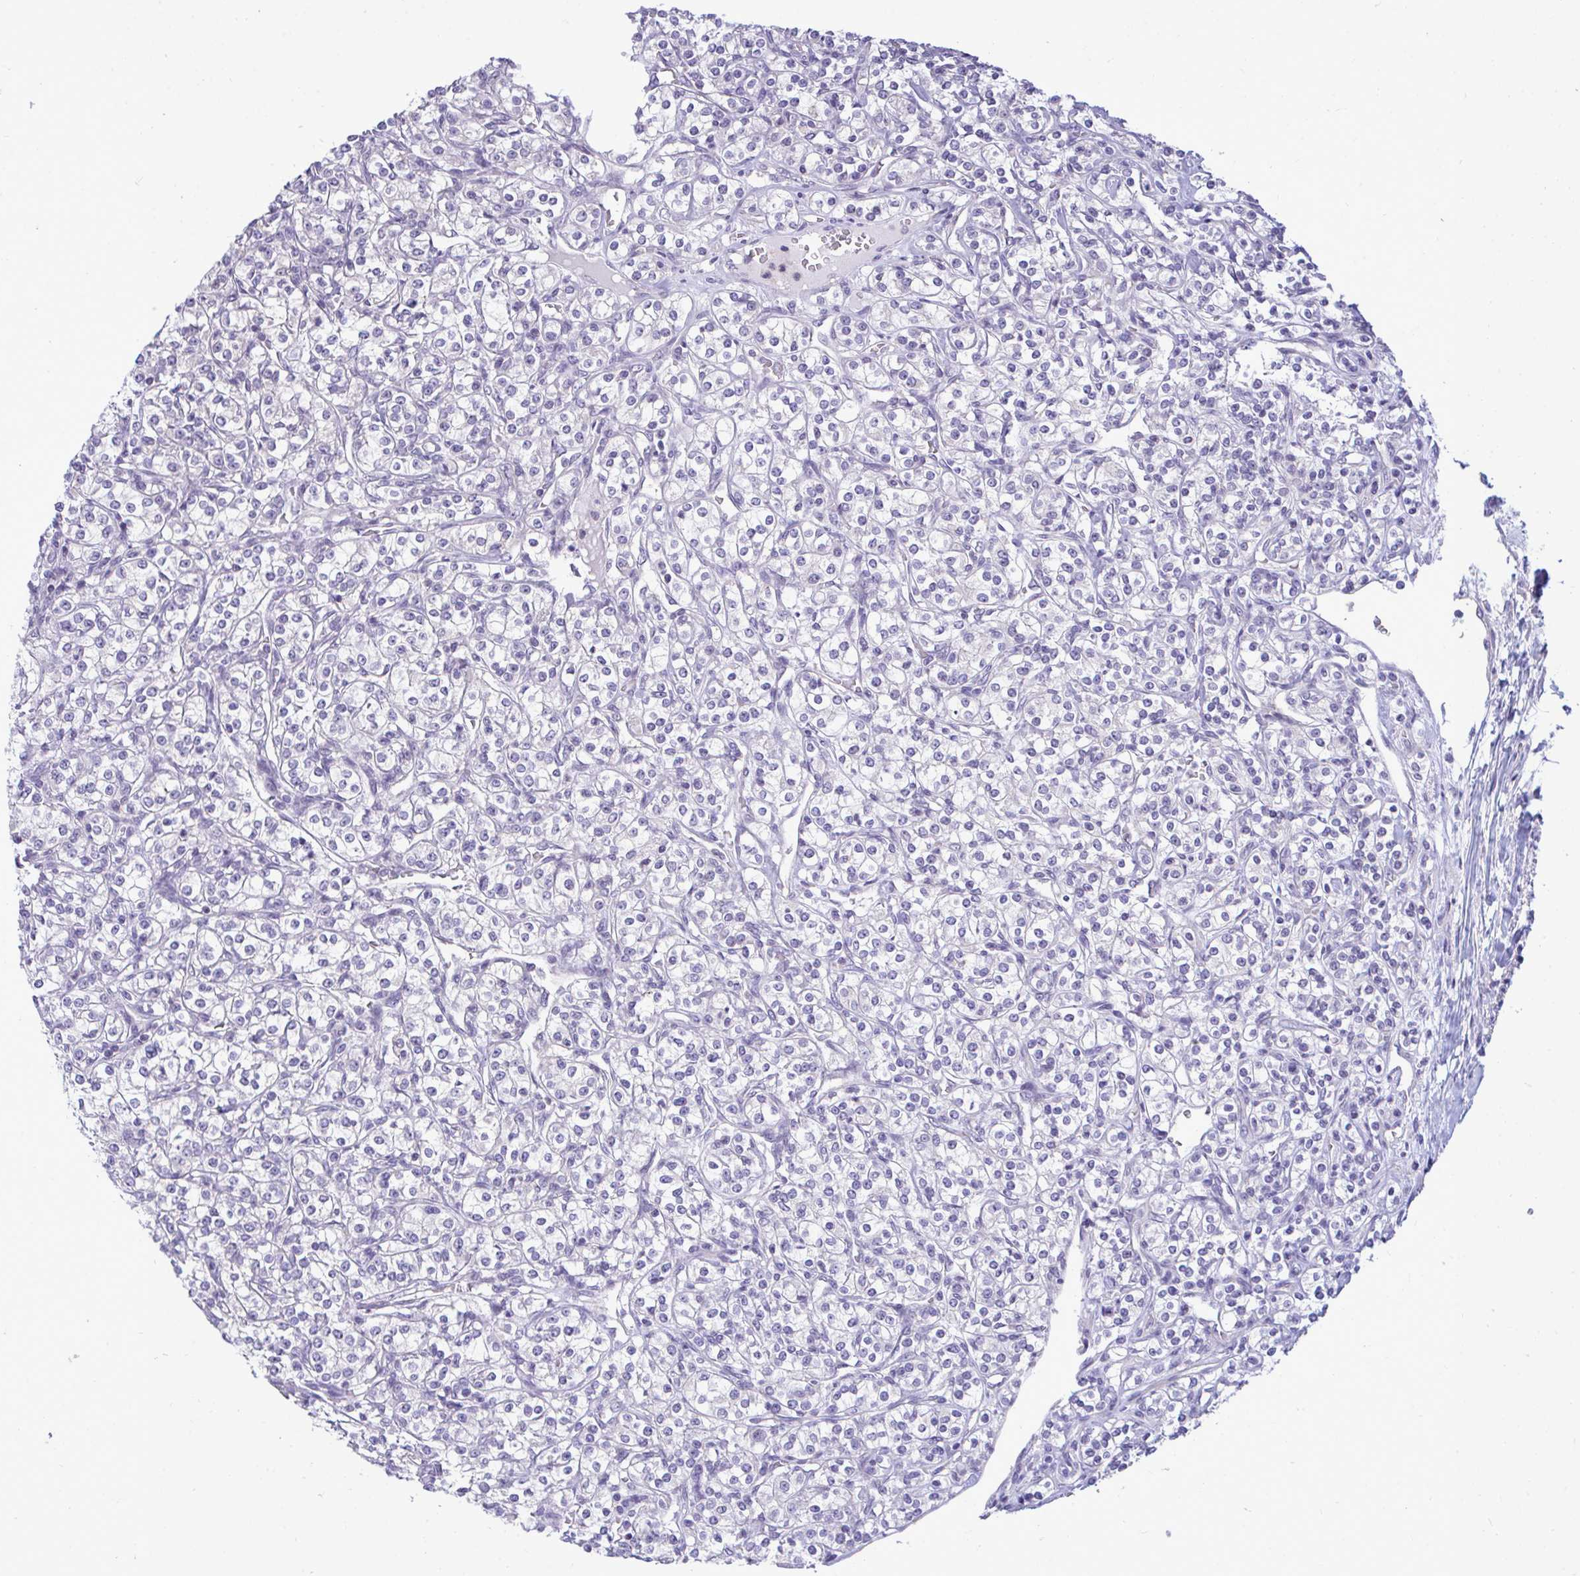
{"staining": {"intensity": "negative", "quantity": "none", "location": "none"}, "tissue": "renal cancer", "cell_type": "Tumor cells", "image_type": "cancer", "snomed": [{"axis": "morphology", "description": "Adenocarcinoma, NOS"}, {"axis": "topography", "description": "Kidney"}], "caption": "This is an IHC image of human renal adenocarcinoma. There is no expression in tumor cells.", "gene": "PIGK", "patient": {"sex": "male", "age": 77}}